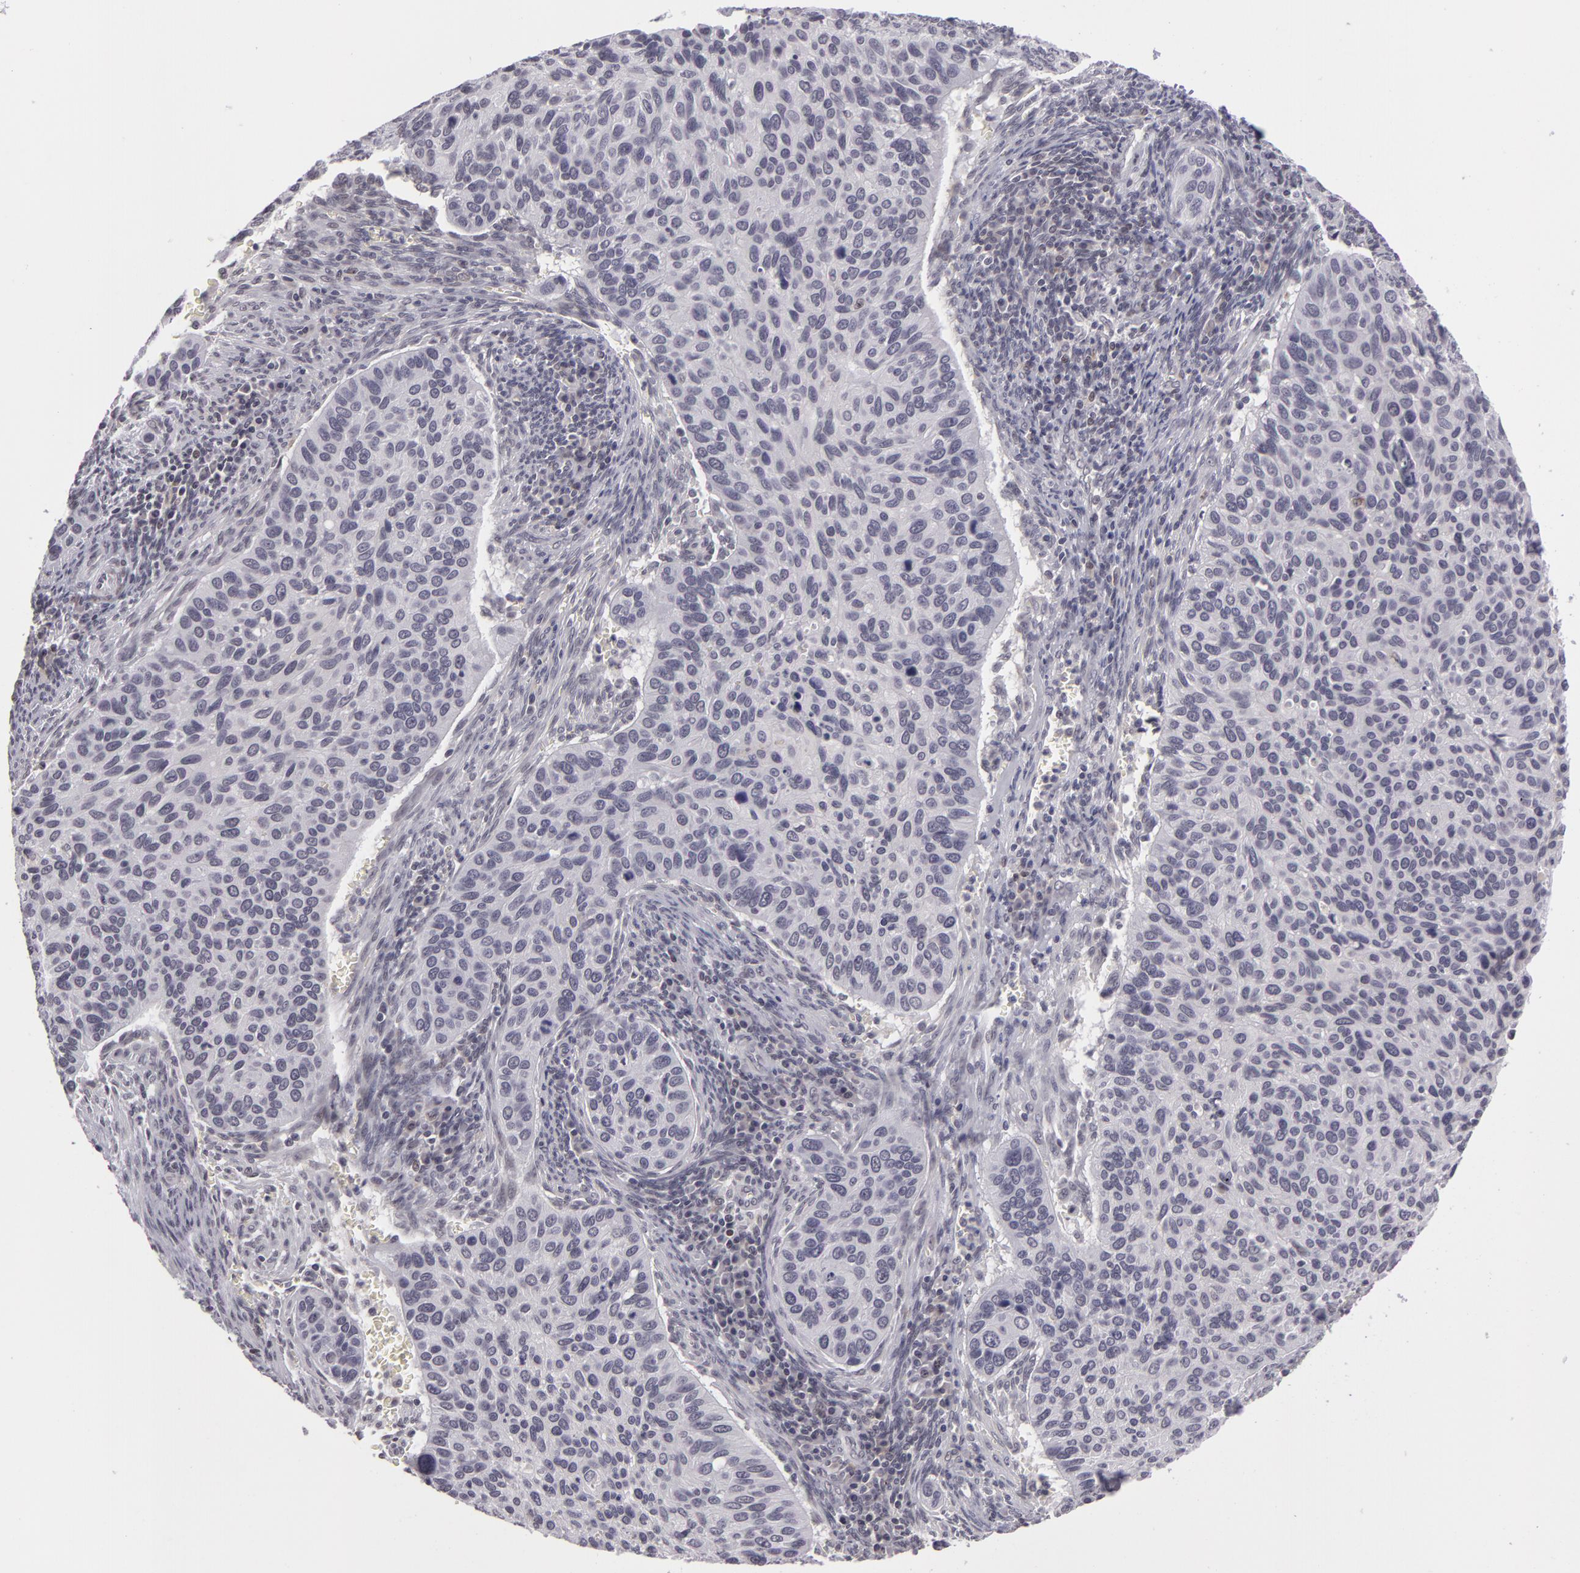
{"staining": {"intensity": "negative", "quantity": "none", "location": "none"}, "tissue": "cervical cancer", "cell_type": "Tumor cells", "image_type": "cancer", "snomed": [{"axis": "morphology", "description": "Adenocarcinoma, NOS"}, {"axis": "topography", "description": "Cervix"}], "caption": "This image is of cervical adenocarcinoma stained with immunohistochemistry to label a protein in brown with the nuclei are counter-stained blue. There is no expression in tumor cells. The staining is performed using DAB brown chromogen with nuclei counter-stained in using hematoxylin.", "gene": "RRP7A", "patient": {"sex": "female", "age": 29}}